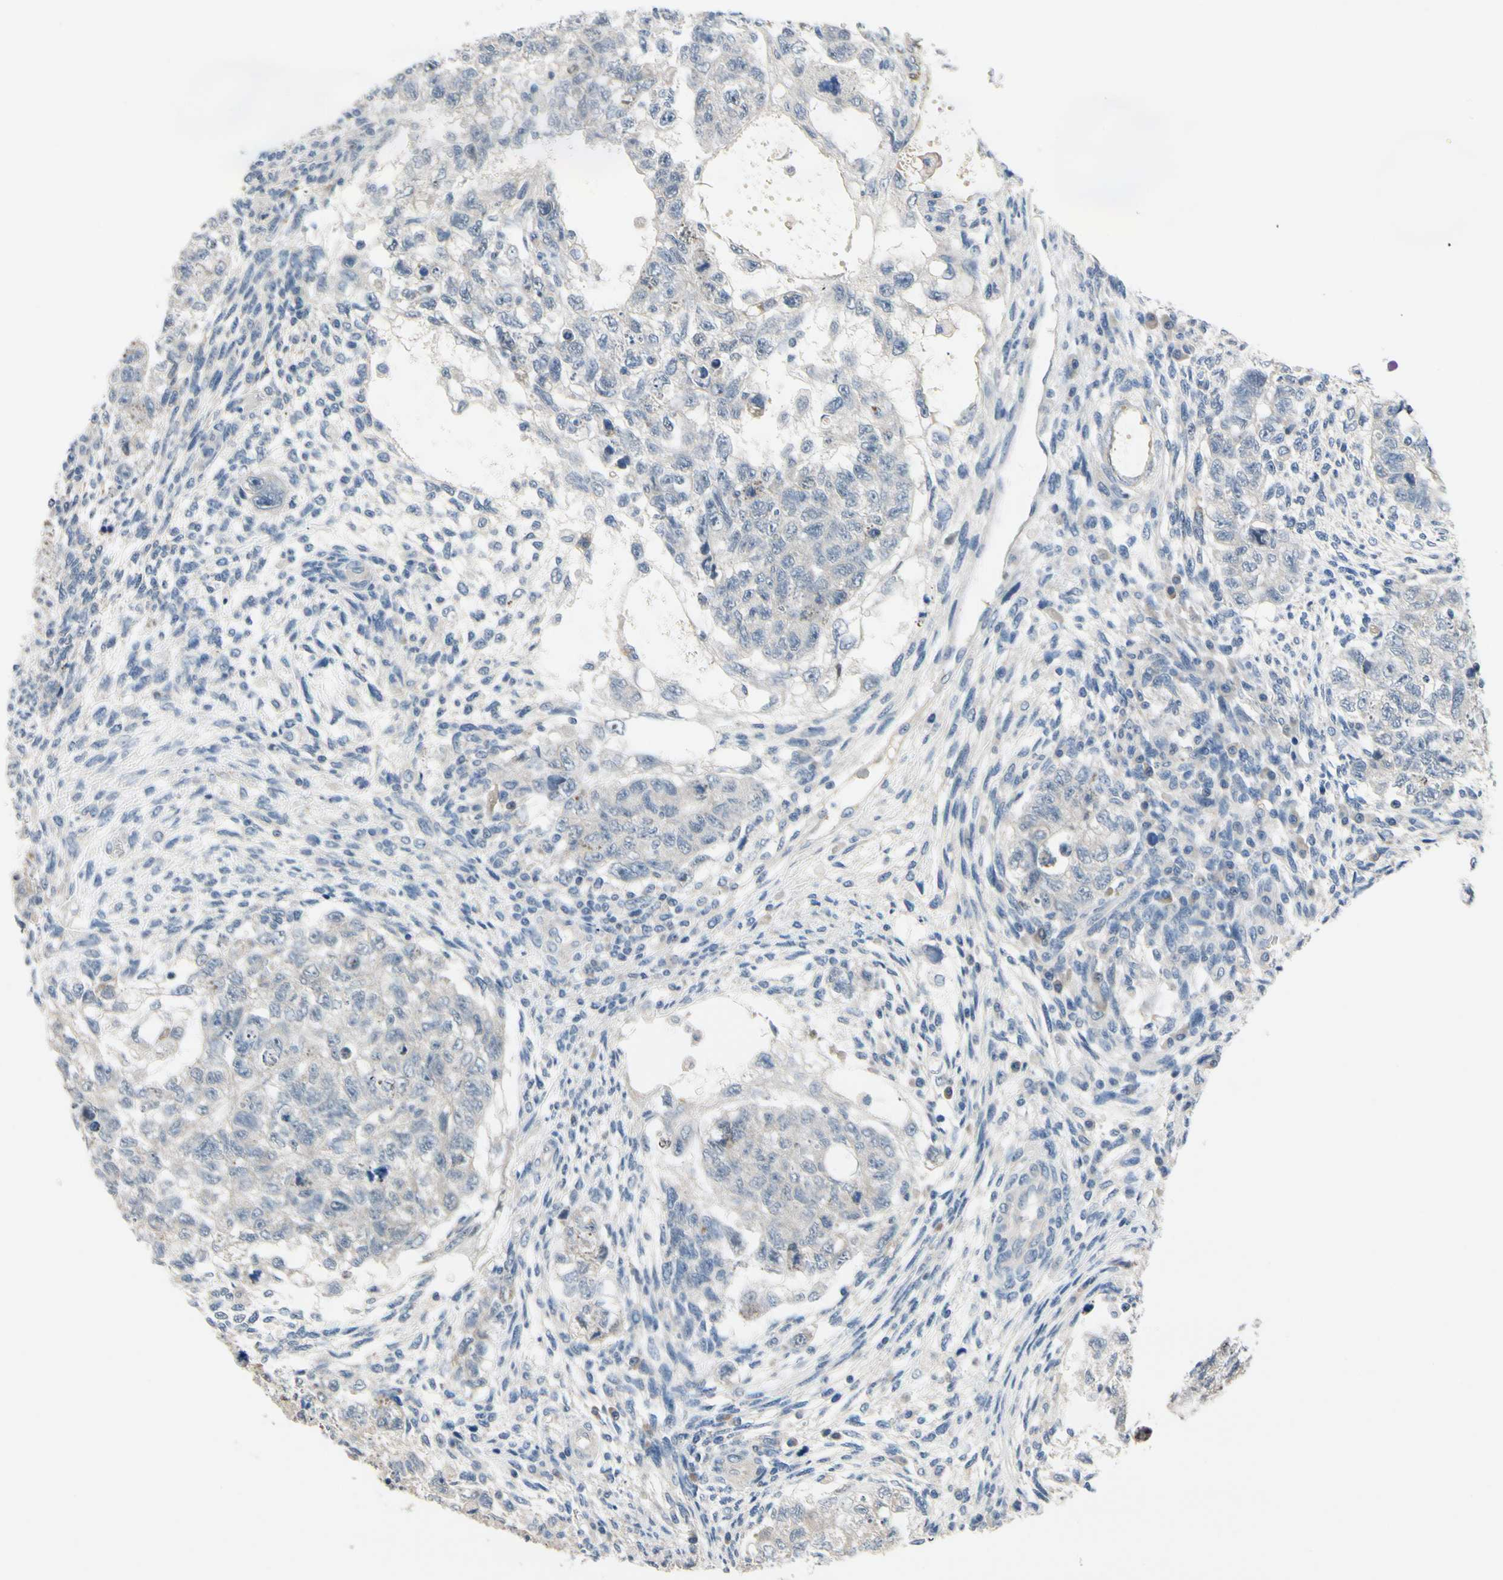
{"staining": {"intensity": "negative", "quantity": "none", "location": "none"}, "tissue": "testis cancer", "cell_type": "Tumor cells", "image_type": "cancer", "snomed": [{"axis": "morphology", "description": "Normal tissue, NOS"}, {"axis": "morphology", "description": "Carcinoma, Embryonal, NOS"}, {"axis": "topography", "description": "Testis"}], "caption": "The image demonstrates no staining of tumor cells in embryonal carcinoma (testis). Nuclei are stained in blue.", "gene": "SLC27A6", "patient": {"sex": "male", "age": 36}}